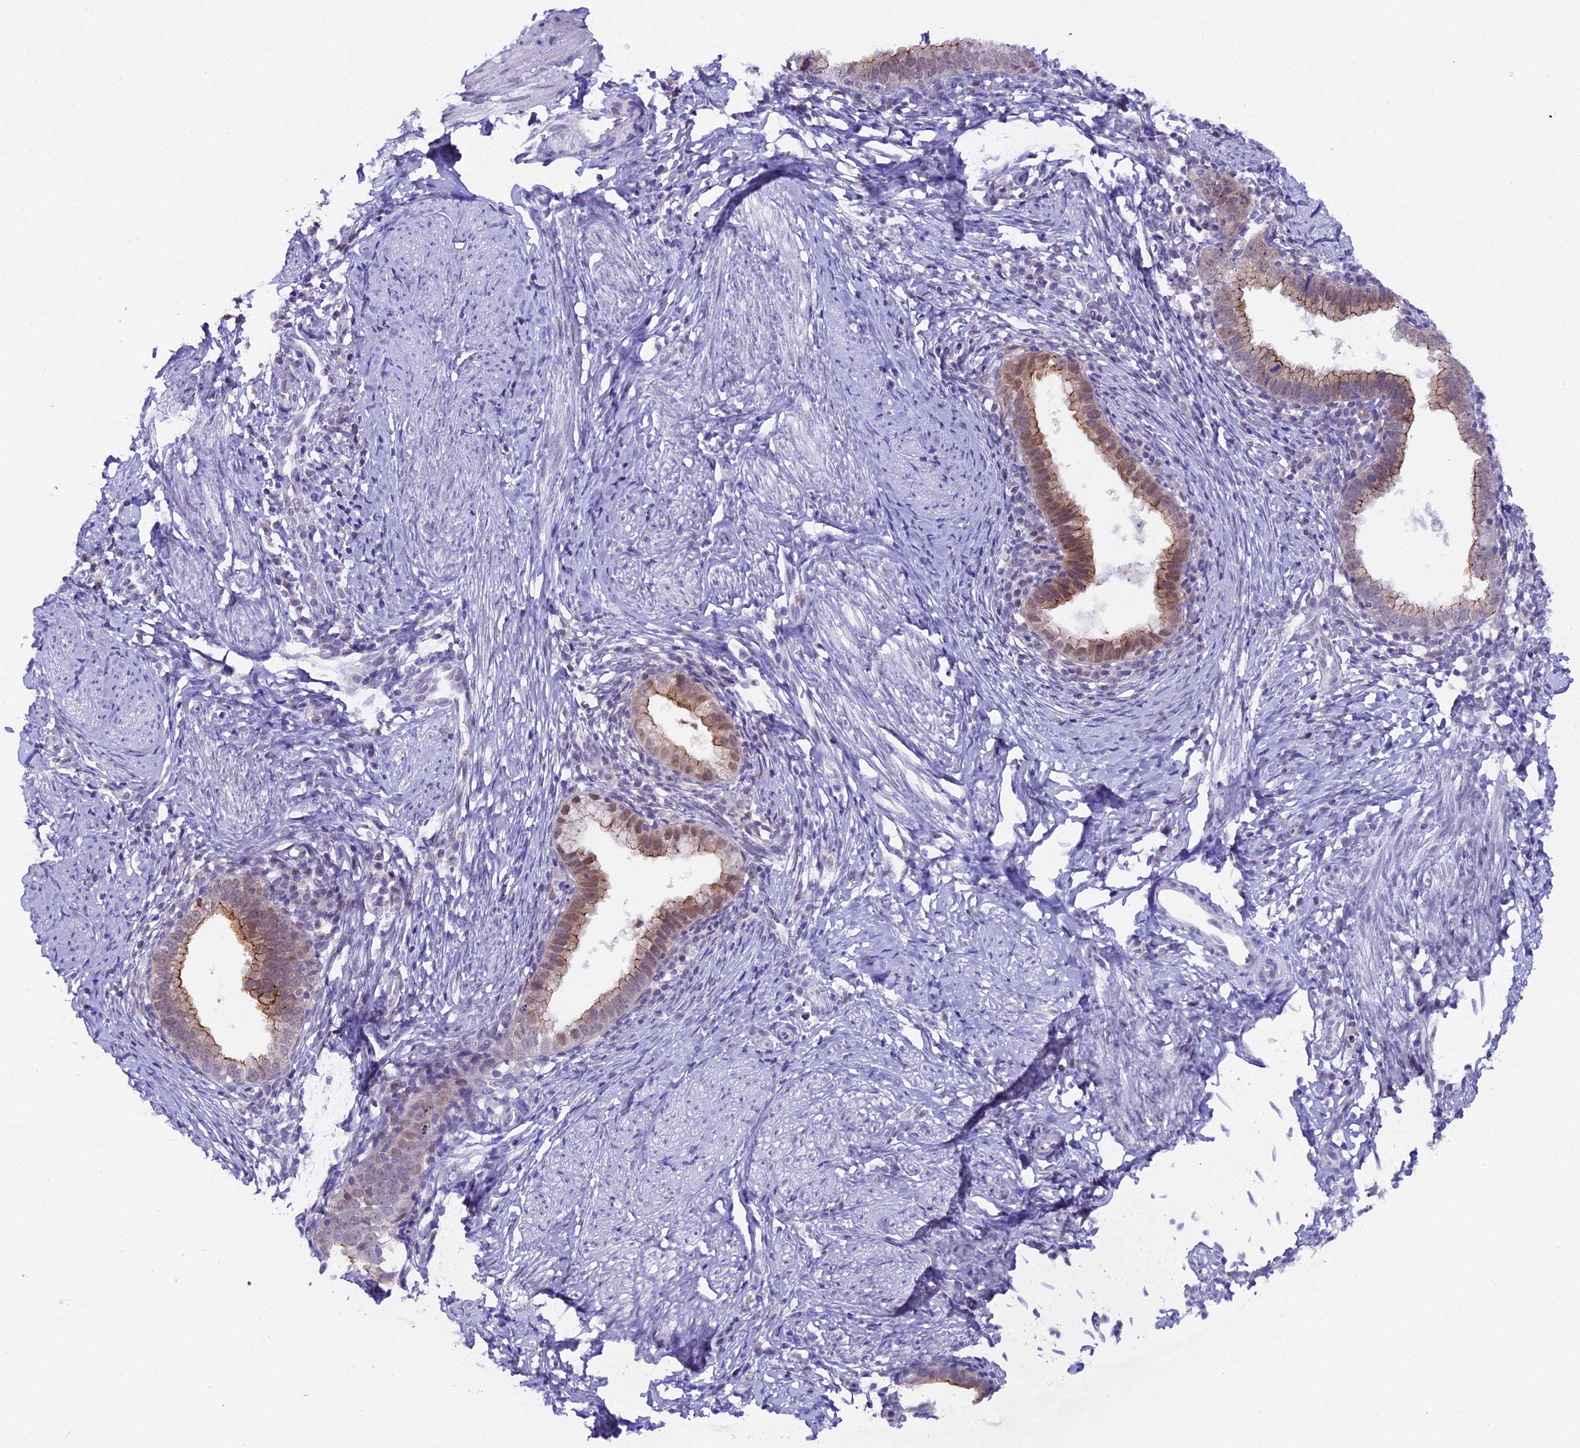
{"staining": {"intensity": "moderate", "quantity": "25%-75%", "location": "cytoplasmic/membranous"}, "tissue": "cervical cancer", "cell_type": "Tumor cells", "image_type": "cancer", "snomed": [{"axis": "morphology", "description": "Adenocarcinoma, NOS"}, {"axis": "topography", "description": "Cervix"}], "caption": "Tumor cells show medium levels of moderate cytoplasmic/membranous positivity in about 25%-75% of cells in cervical adenocarcinoma.", "gene": "OSGEP", "patient": {"sex": "female", "age": 36}}